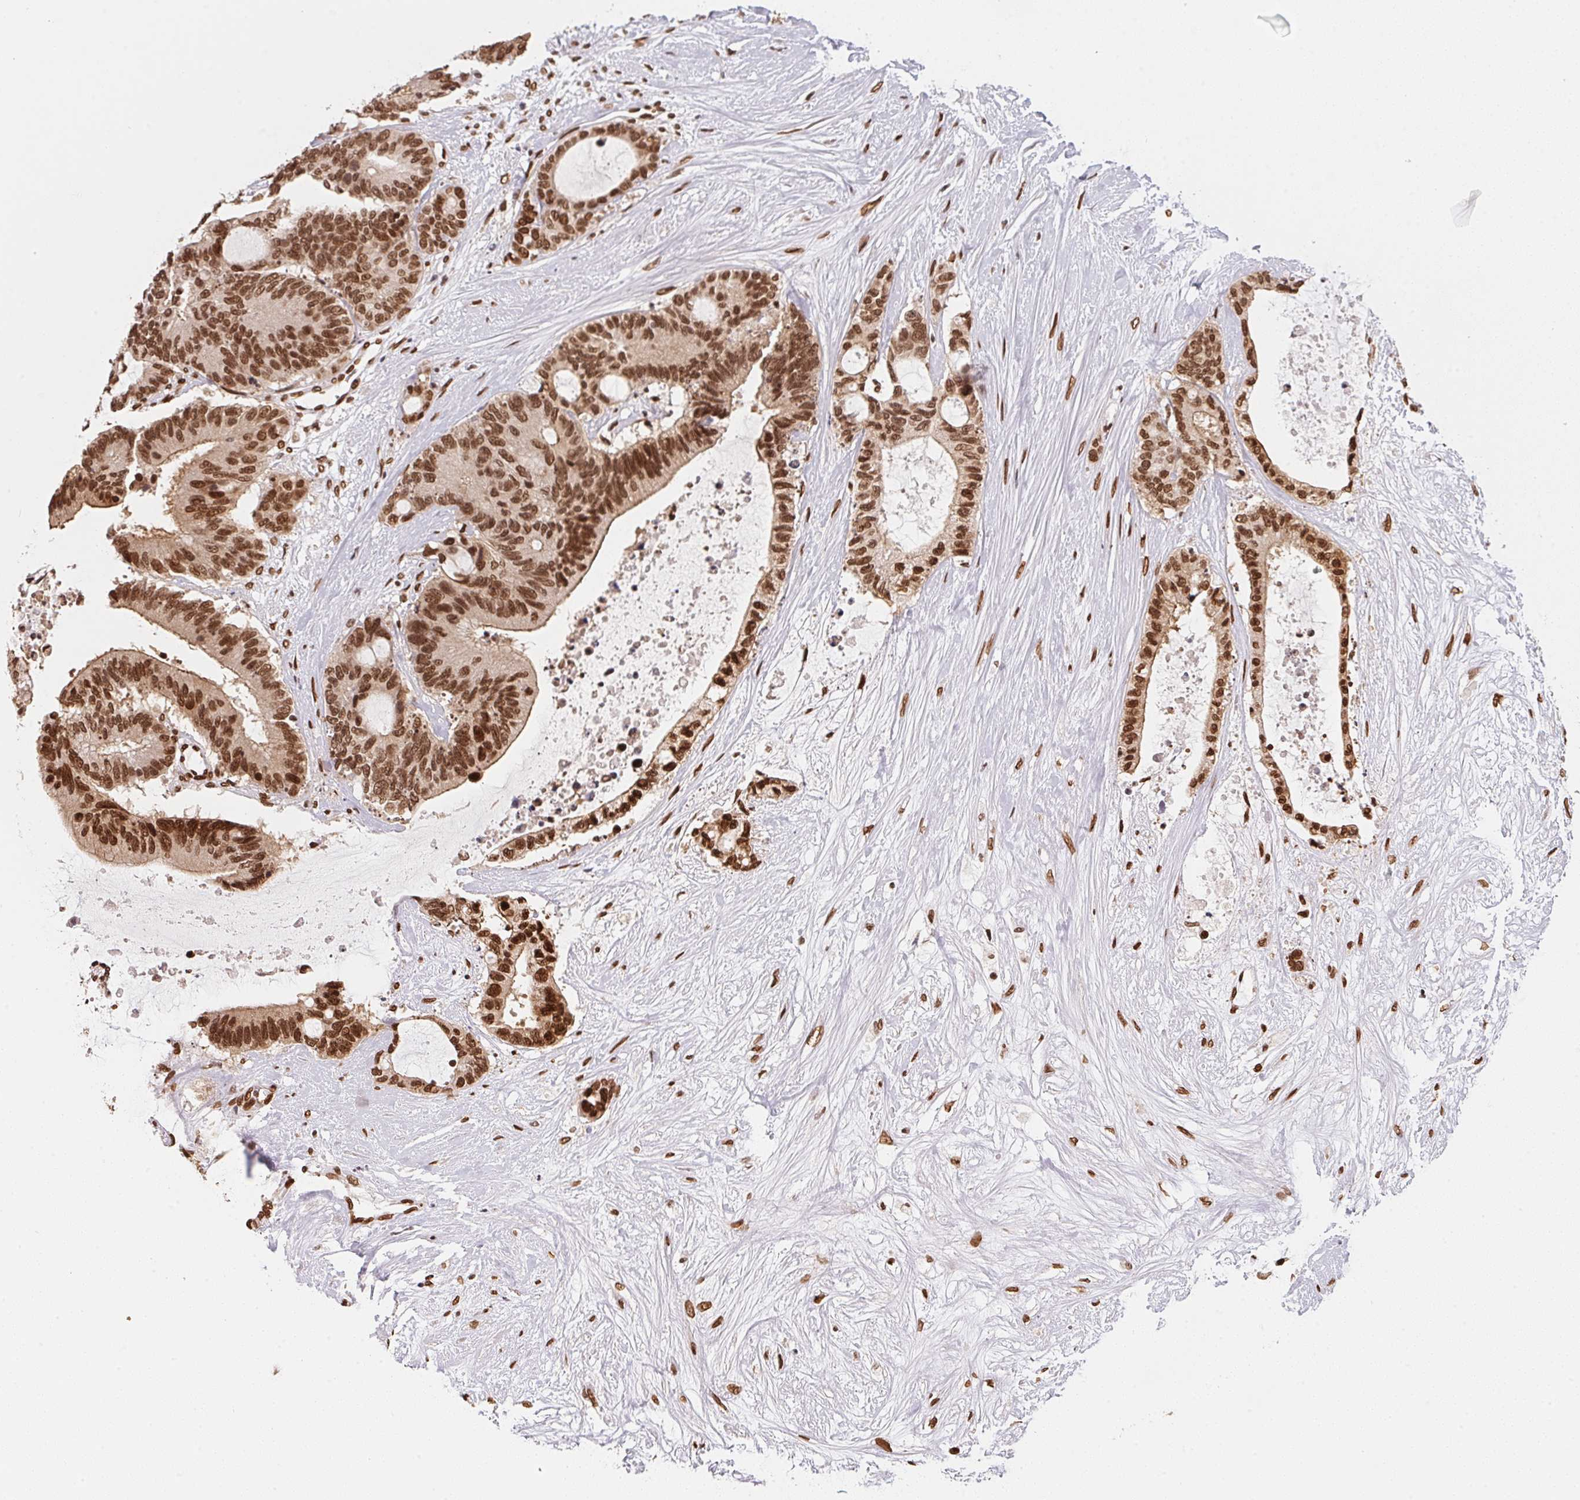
{"staining": {"intensity": "strong", "quantity": ">75%", "location": "cytoplasmic/membranous,nuclear"}, "tissue": "liver cancer", "cell_type": "Tumor cells", "image_type": "cancer", "snomed": [{"axis": "morphology", "description": "Normal tissue, NOS"}, {"axis": "morphology", "description": "Cholangiocarcinoma"}, {"axis": "topography", "description": "Liver"}, {"axis": "topography", "description": "Peripheral nerve tissue"}], "caption": "Immunohistochemical staining of cholangiocarcinoma (liver) demonstrates strong cytoplasmic/membranous and nuclear protein staining in approximately >75% of tumor cells.", "gene": "SAP30BP", "patient": {"sex": "female", "age": 73}}